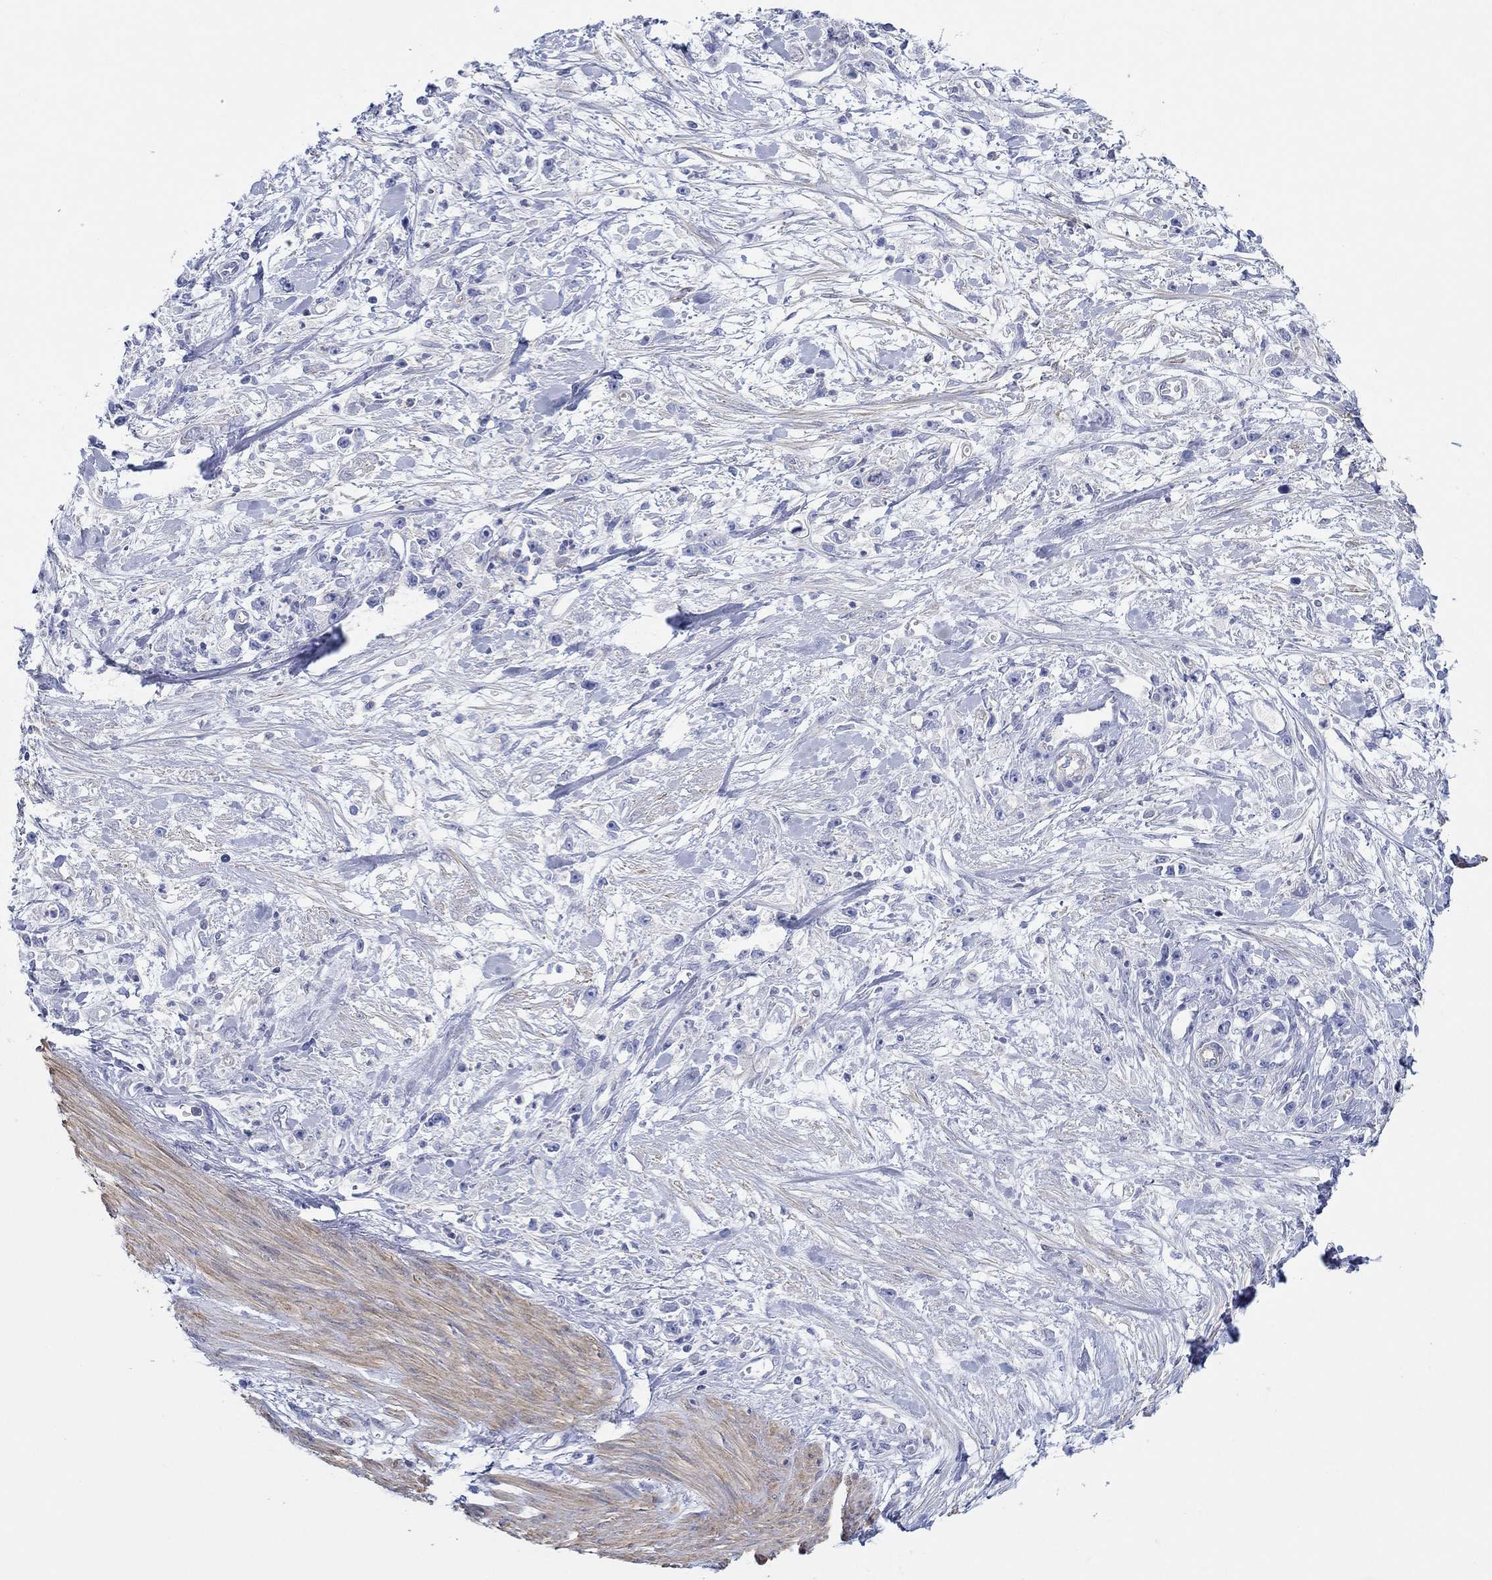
{"staining": {"intensity": "negative", "quantity": "none", "location": "none"}, "tissue": "stomach cancer", "cell_type": "Tumor cells", "image_type": "cancer", "snomed": [{"axis": "morphology", "description": "Adenocarcinoma, NOS"}, {"axis": "topography", "description": "Stomach"}], "caption": "High power microscopy image of an immunohistochemistry (IHC) histopathology image of adenocarcinoma (stomach), revealing no significant staining in tumor cells. Brightfield microscopy of IHC stained with DAB (brown) and hematoxylin (blue), captured at high magnification.", "gene": "PPIL6", "patient": {"sex": "female", "age": 59}}